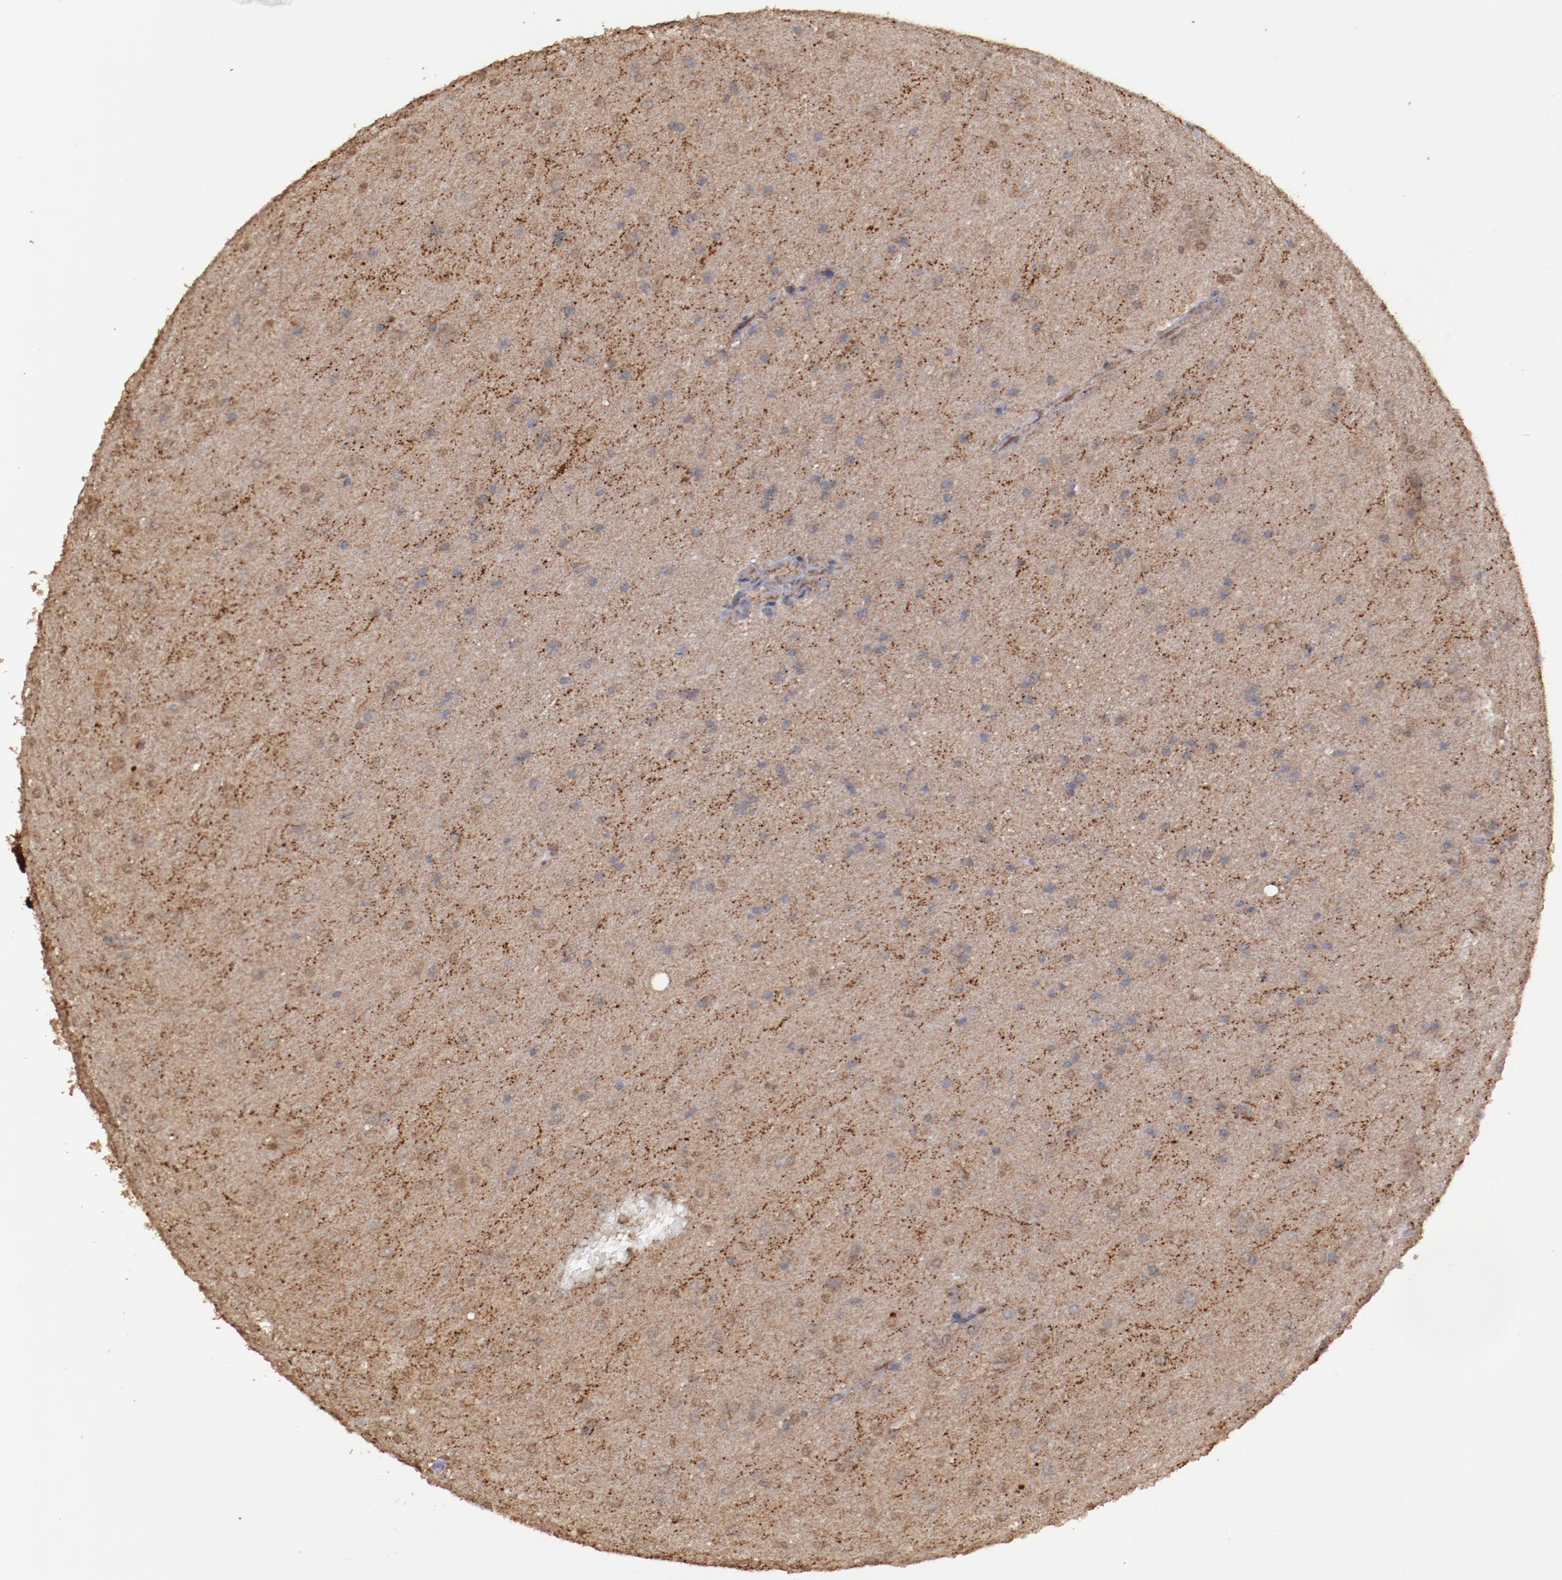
{"staining": {"intensity": "moderate", "quantity": ">75%", "location": "cytoplasmic/membranous"}, "tissue": "glioma", "cell_type": "Tumor cells", "image_type": "cancer", "snomed": [{"axis": "morphology", "description": "Glioma, malignant, Low grade"}, {"axis": "topography", "description": "Brain"}], "caption": "Moderate cytoplasmic/membranous staining is identified in about >75% of tumor cells in glioma. The staining is performed using DAB (3,3'-diaminobenzidine) brown chromogen to label protein expression. The nuclei are counter-stained blue using hematoxylin.", "gene": "FAT1", "patient": {"sex": "female", "age": 32}}